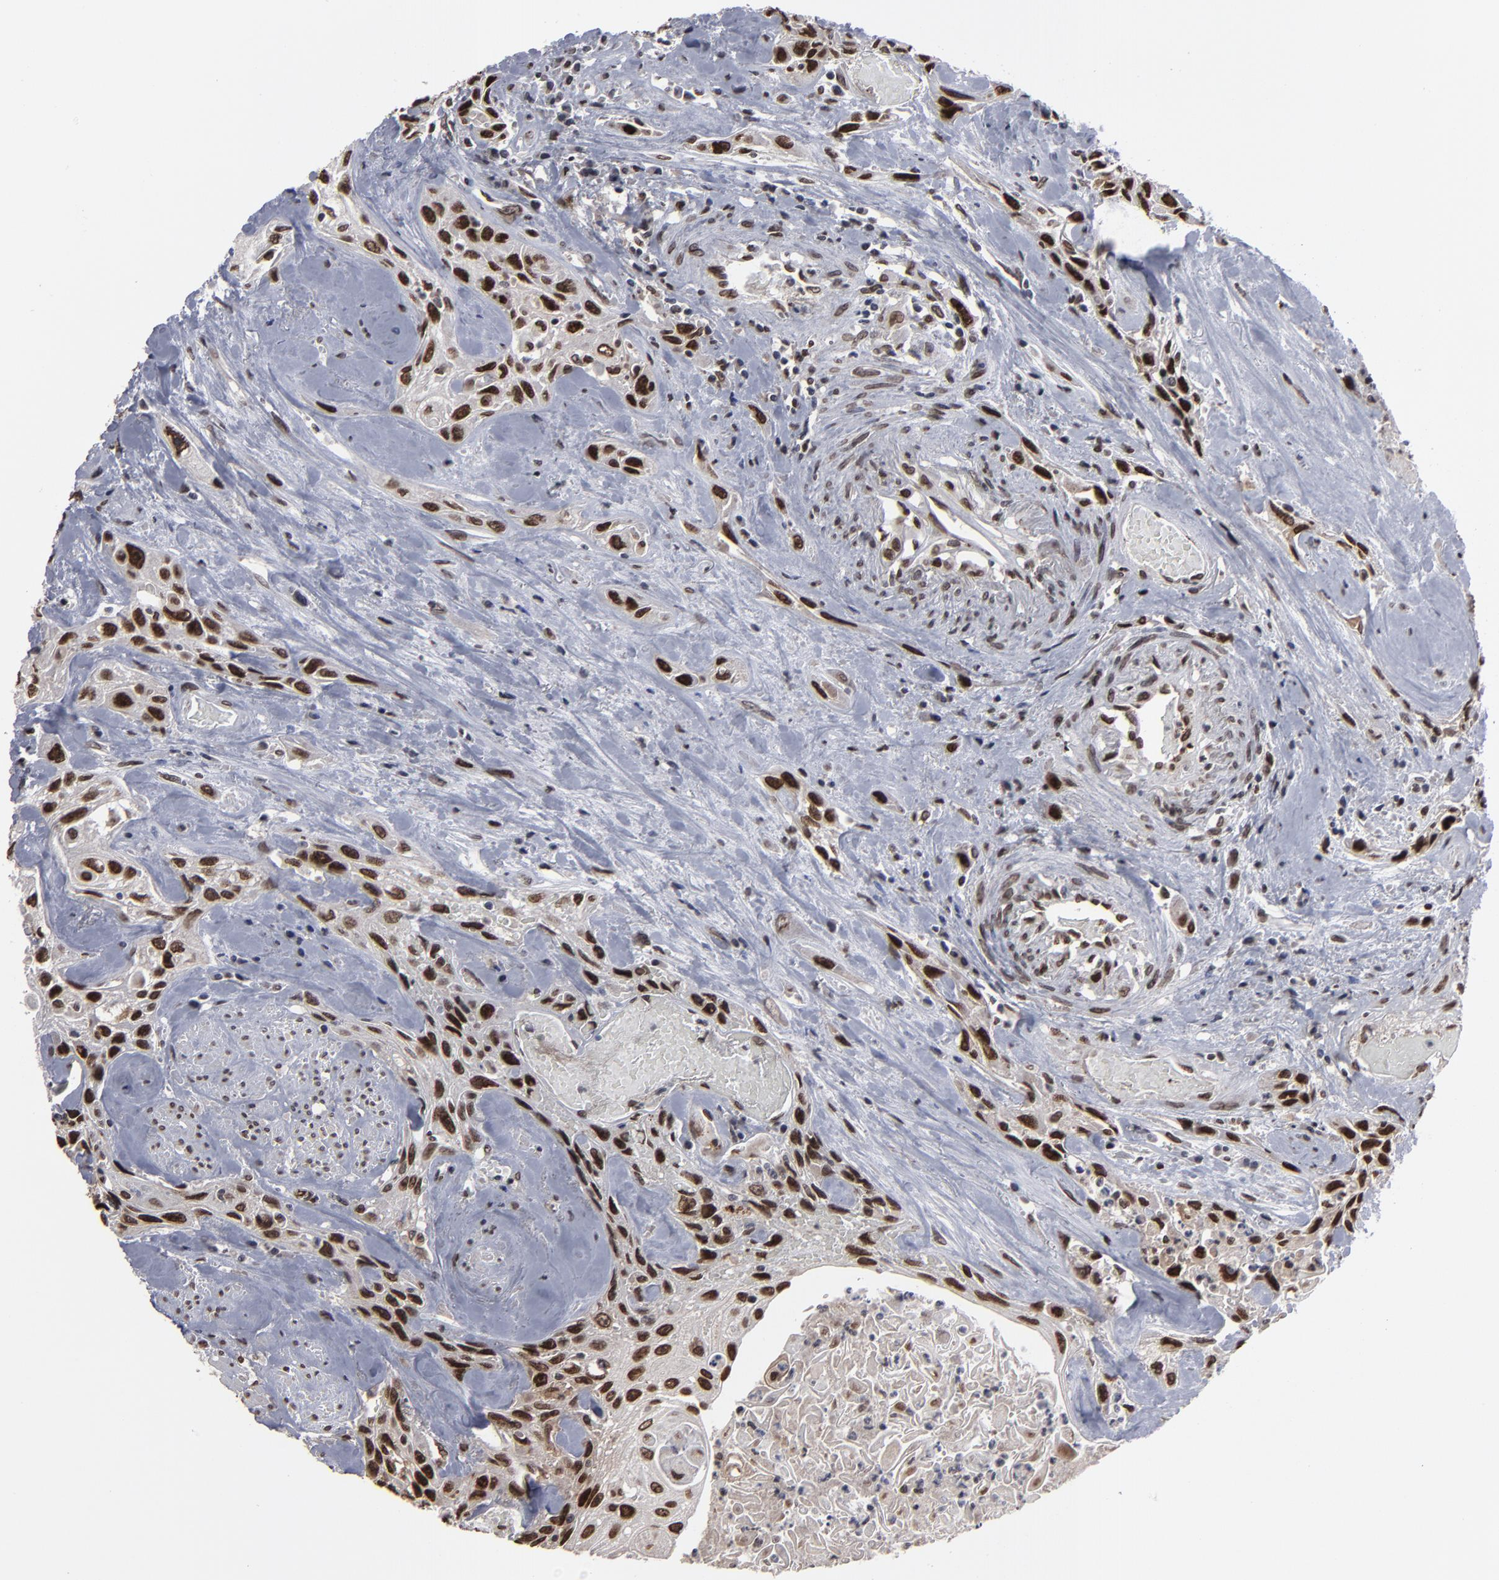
{"staining": {"intensity": "strong", "quantity": ">75%", "location": "nuclear"}, "tissue": "urothelial cancer", "cell_type": "Tumor cells", "image_type": "cancer", "snomed": [{"axis": "morphology", "description": "Urothelial carcinoma, High grade"}, {"axis": "topography", "description": "Urinary bladder"}], "caption": "The photomicrograph demonstrates immunohistochemical staining of urothelial cancer. There is strong nuclear staining is appreciated in approximately >75% of tumor cells.", "gene": "BAZ1A", "patient": {"sex": "female", "age": 84}}